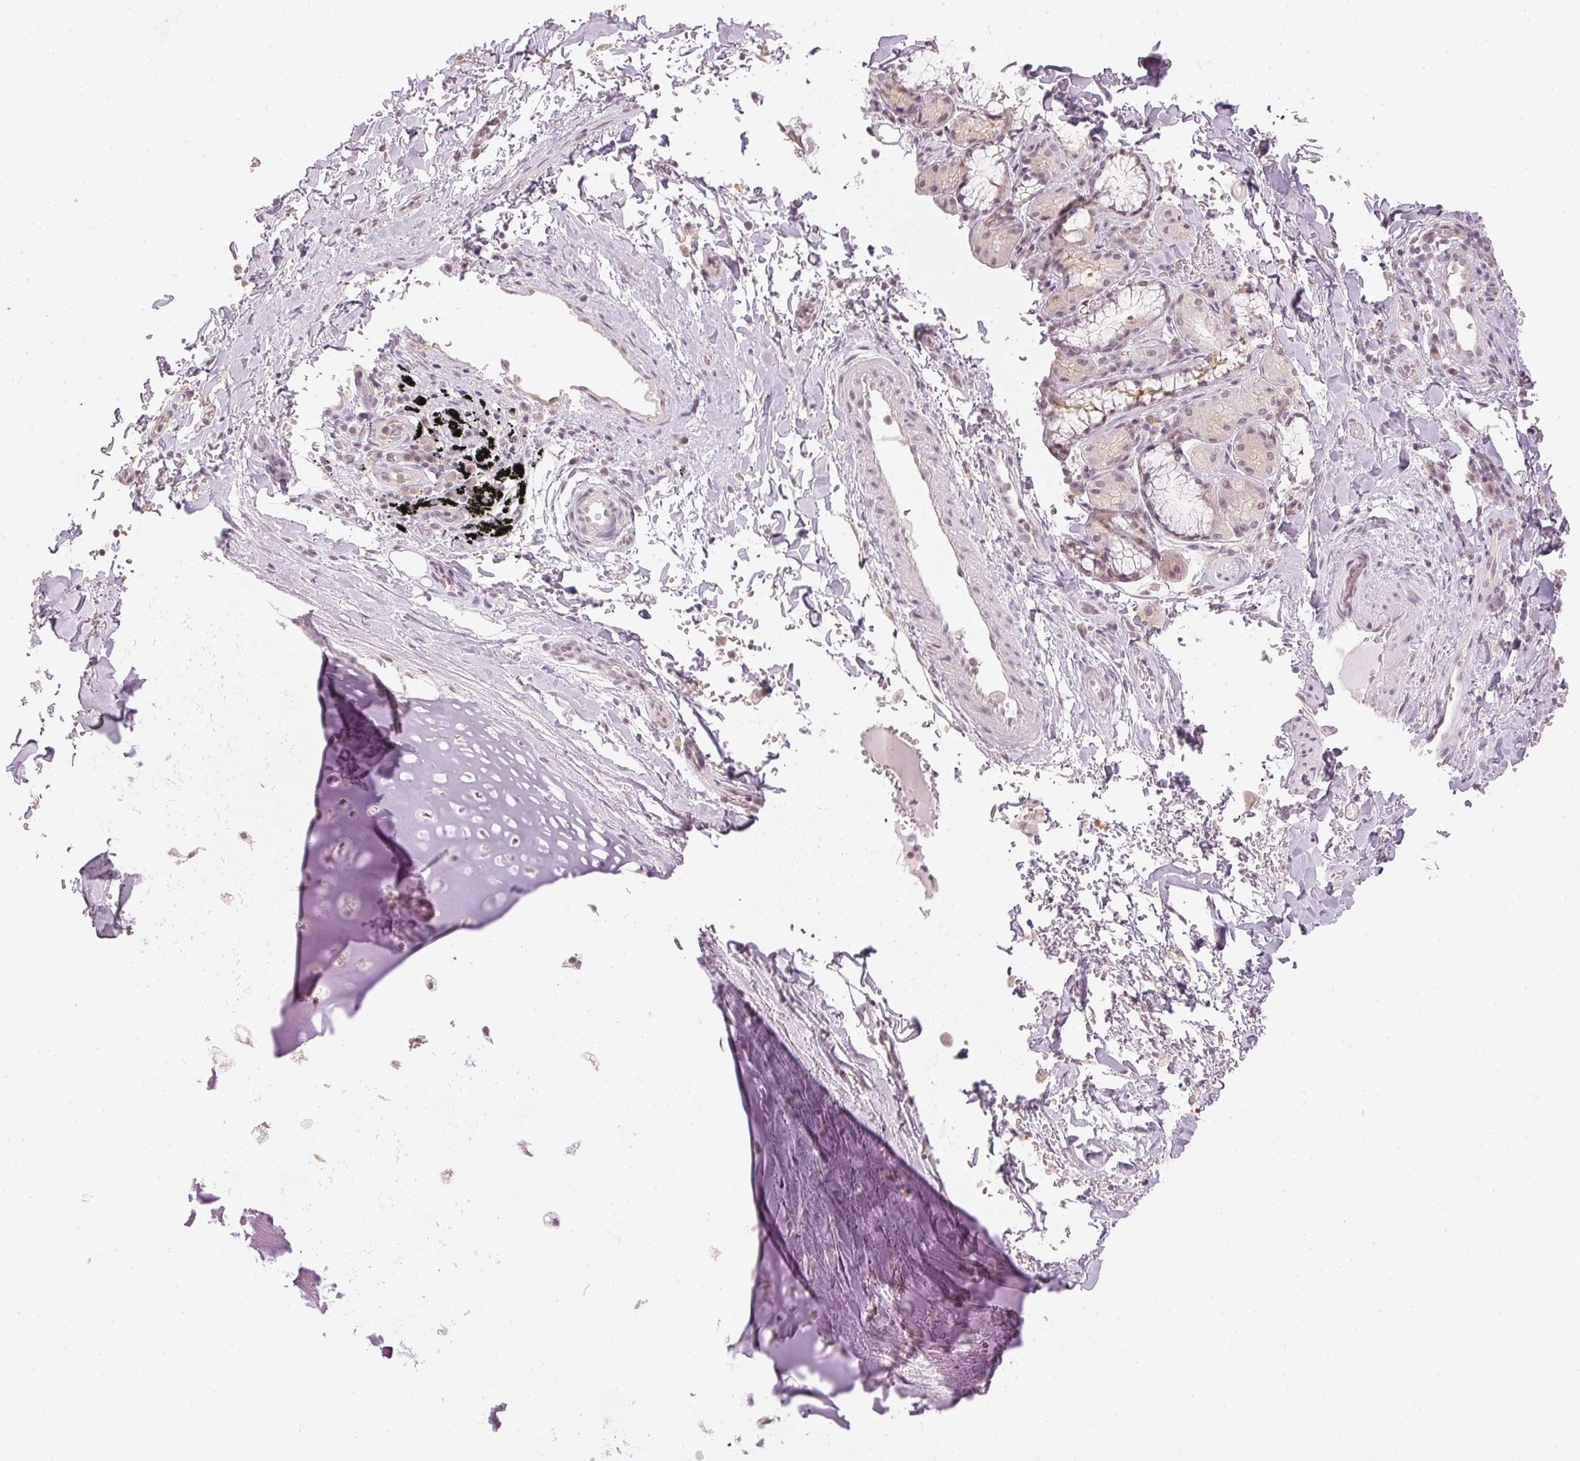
{"staining": {"intensity": "negative", "quantity": "none", "location": "none"}, "tissue": "adipose tissue", "cell_type": "Adipocytes", "image_type": "normal", "snomed": [{"axis": "morphology", "description": "Normal tissue, NOS"}, {"axis": "topography", "description": "Cartilage tissue"}, {"axis": "topography", "description": "Bronchus"}], "caption": "Image shows no protein positivity in adipocytes of benign adipose tissue.", "gene": "KPRP", "patient": {"sex": "male", "age": 64}}